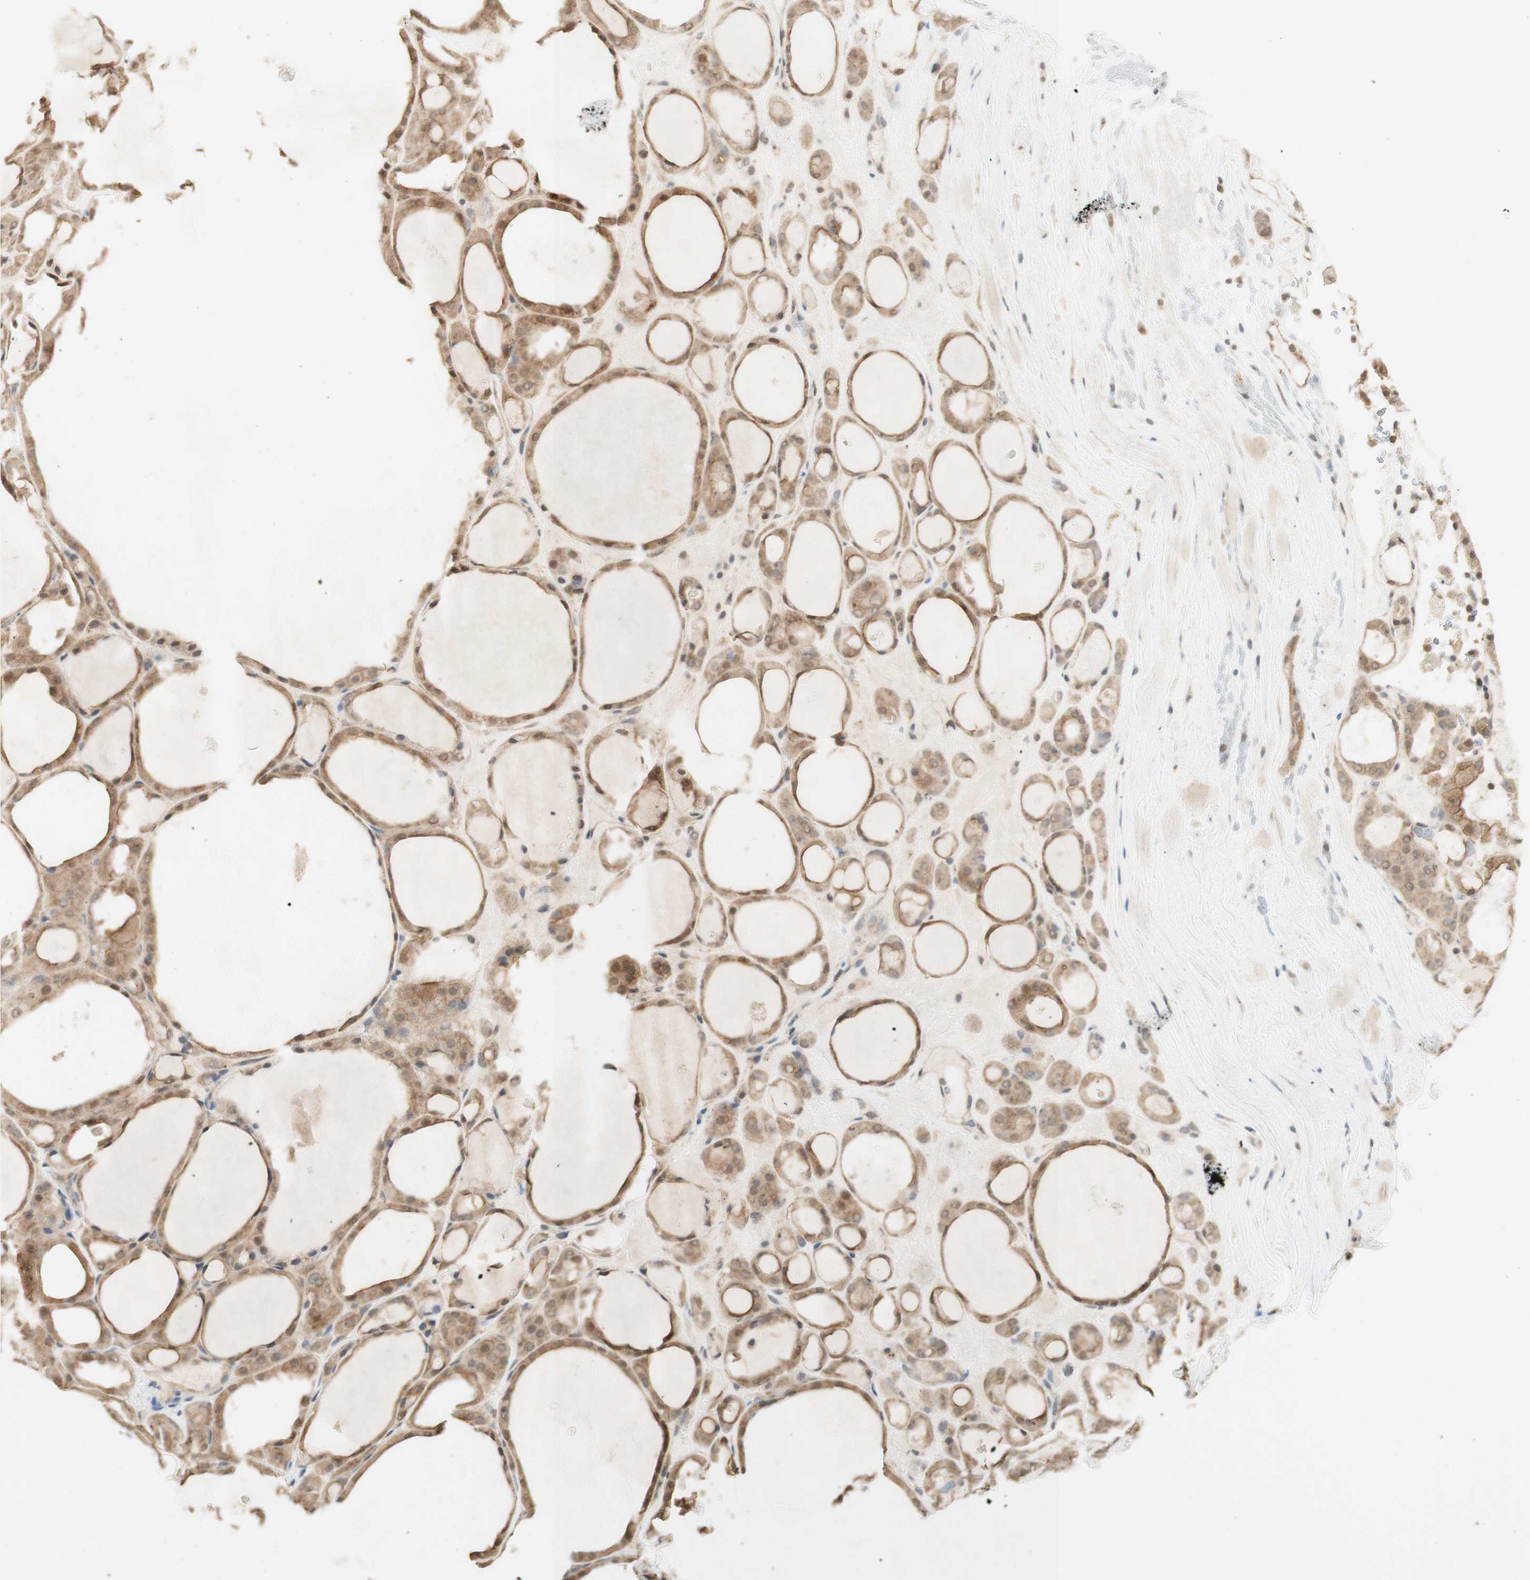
{"staining": {"intensity": "moderate", "quantity": ">75%", "location": "cytoplasmic/membranous"}, "tissue": "thyroid gland", "cell_type": "Glandular cells", "image_type": "normal", "snomed": [{"axis": "morphology", "description": "Normal tissue, NOS"}, {"axis": "morphology", "description": "Carcinoma, NOS"}, {"axis": "topography", "description": "Thyroid gland"}], "caption": "Thyroid gland was stained to show a protein in brown. There is medium levels of moderate cytoplasmic/membranous staining in about >75% of glandular cells. (DAB (3,3'-diaminobenzidine) IHC with brightfield microscopy, high magnification).", "gene": "SPINT2", "patient": {"sex": "female", "age": 86}}